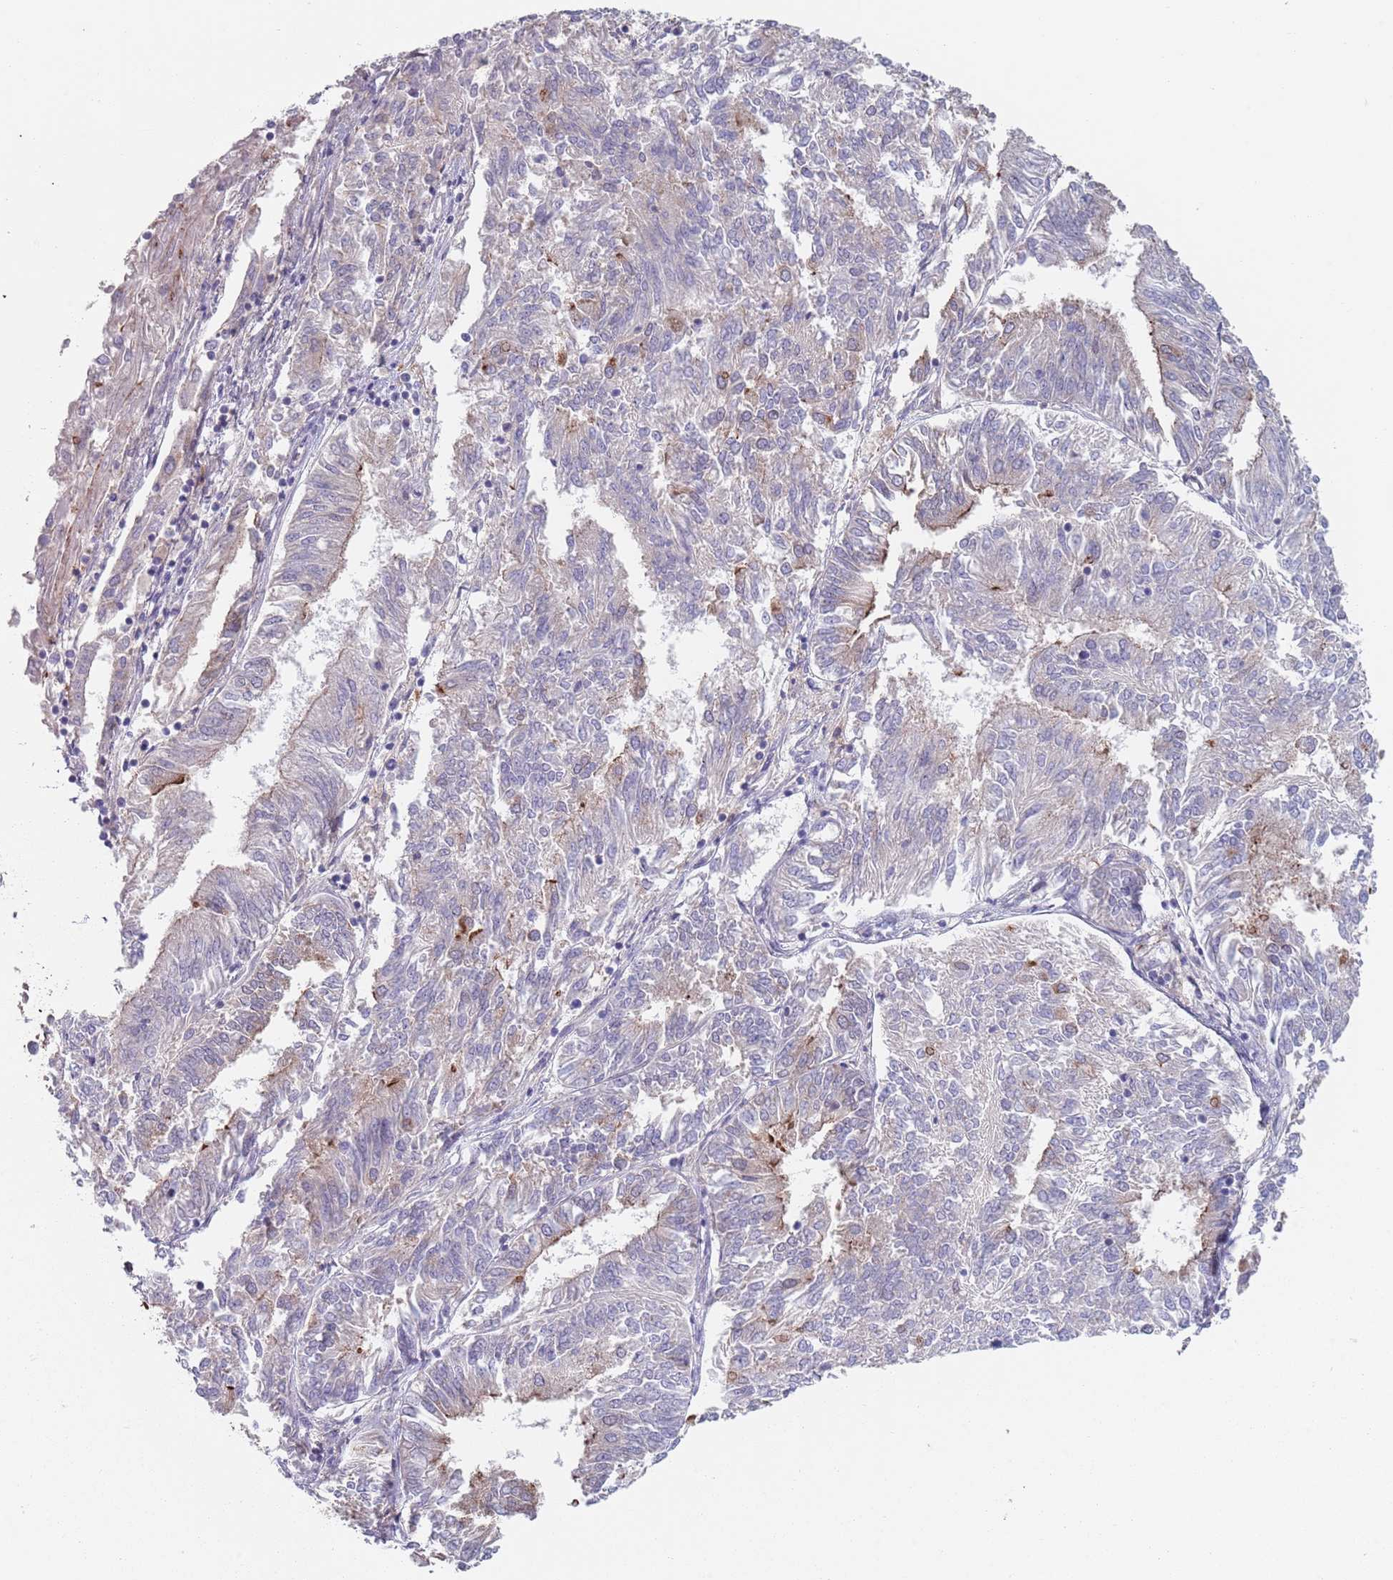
{"staining": {"intensity": "weak", "quantity": "<25%", "location": "cytoplasmic/membranous"}, "tissue": "endometrial cancer", "cell_type": "Tumor cells", "image_type": "cancer", "snomed": [{"axis": "morphology", "description": "Adenocarcinoma, NOS"}, {"axis": "topography", "description": "Endometrium"}], "caption": "Immunohistochemical staining of adenocarcinoma (endometrial) reveals no significant positivity in tumor cells.", "gene": "APPL2", "patient": {"sex": "female", "age": 58}}